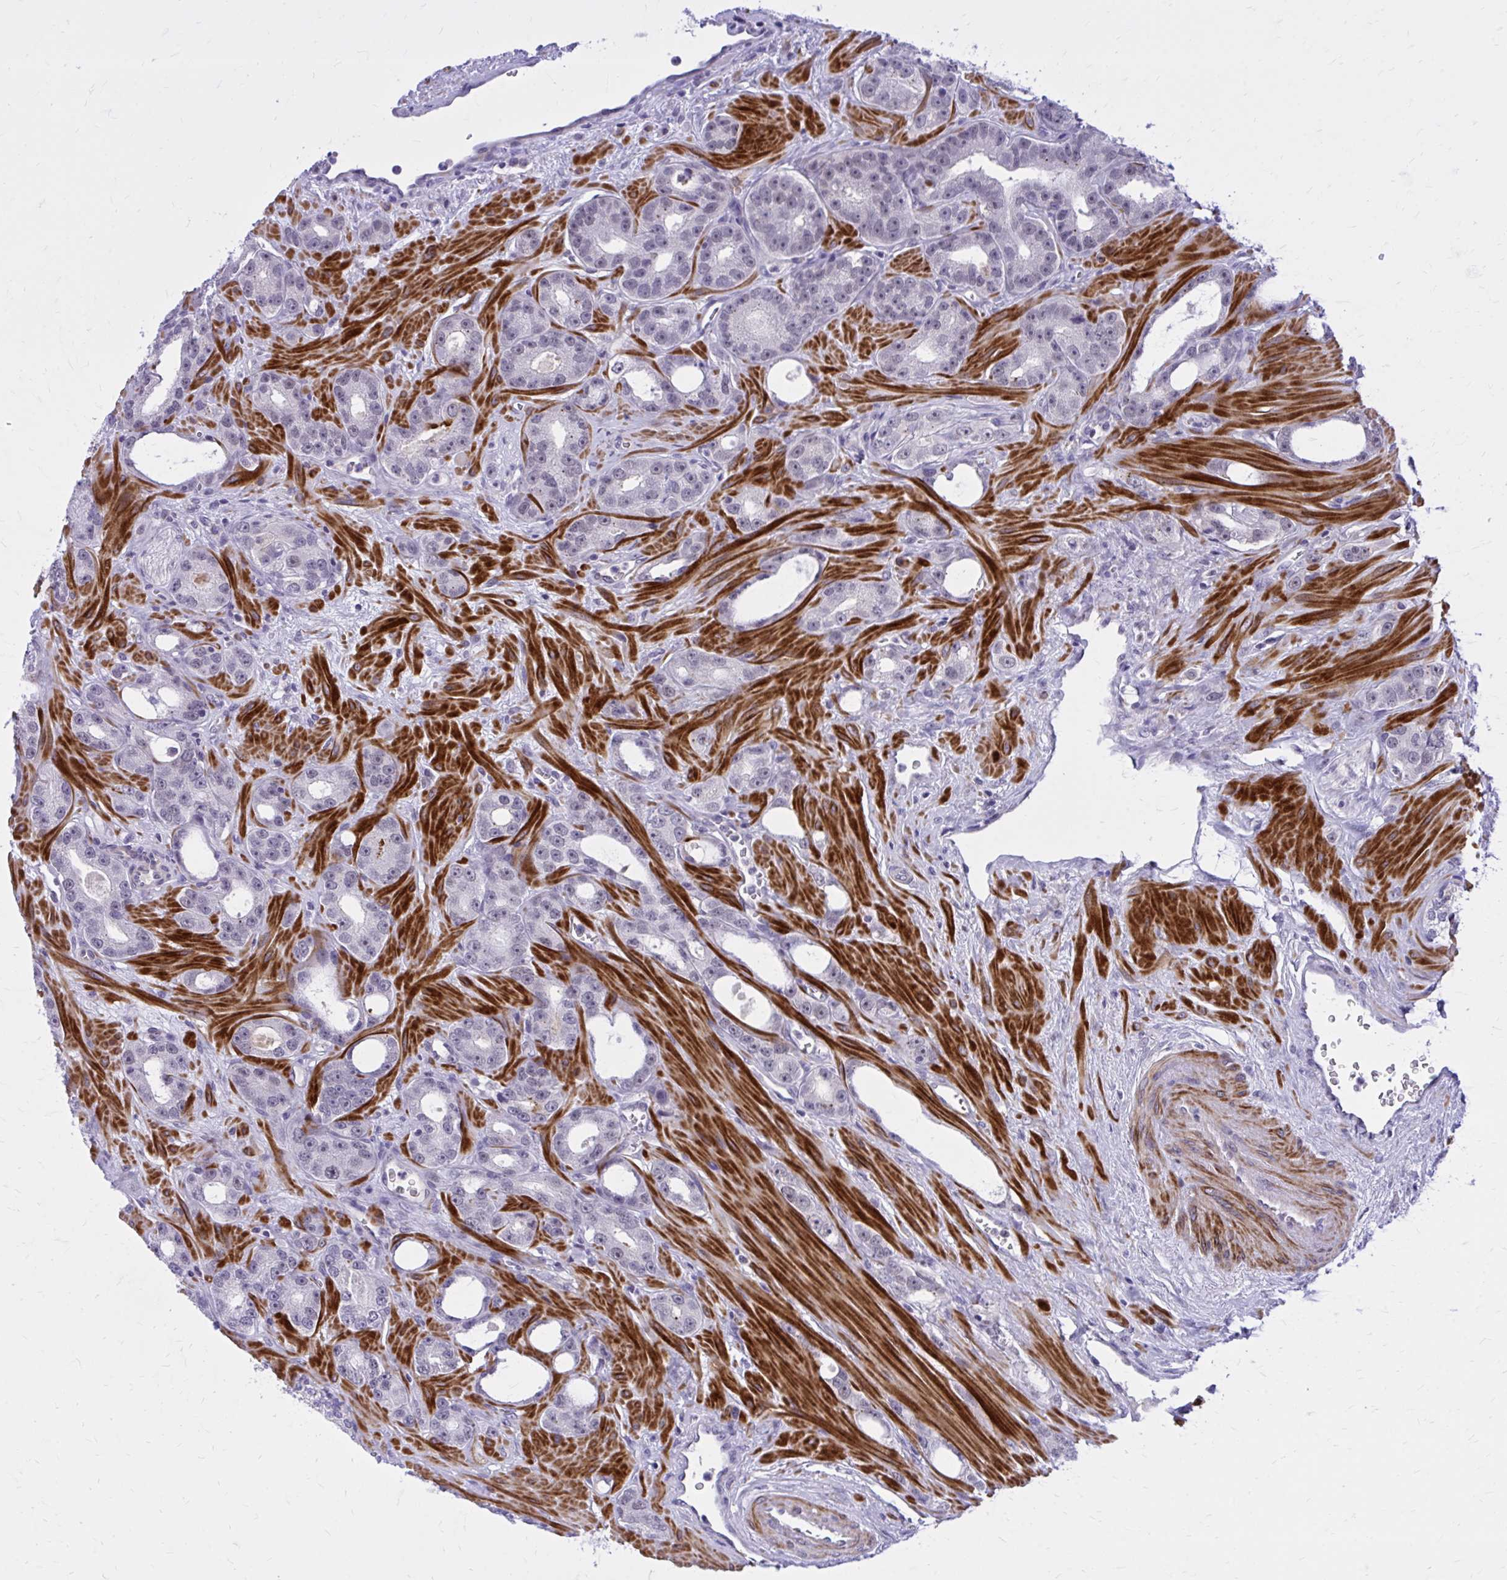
{"staining": {"intensity": "negative", "quantity": "none", "location": "none"}, "tissue": "prostate cancer", "cell_type": "Tumor cells", "image_type": "cancer", "snomed": [{"axis": "morphology", "description": "Adenocarcinoma, High grade"}, {"axis": "topography", "description": "Prostate"}], "caption": "High power microscopy photomicrograph of an immunohistochemistry (IHC) image of adenocarcinoma (high-grade) (prostate), revealing no significant staining in tumor cells.", "gene": "ZBTB25", "patient": {"sex": "male", "age": 65}}